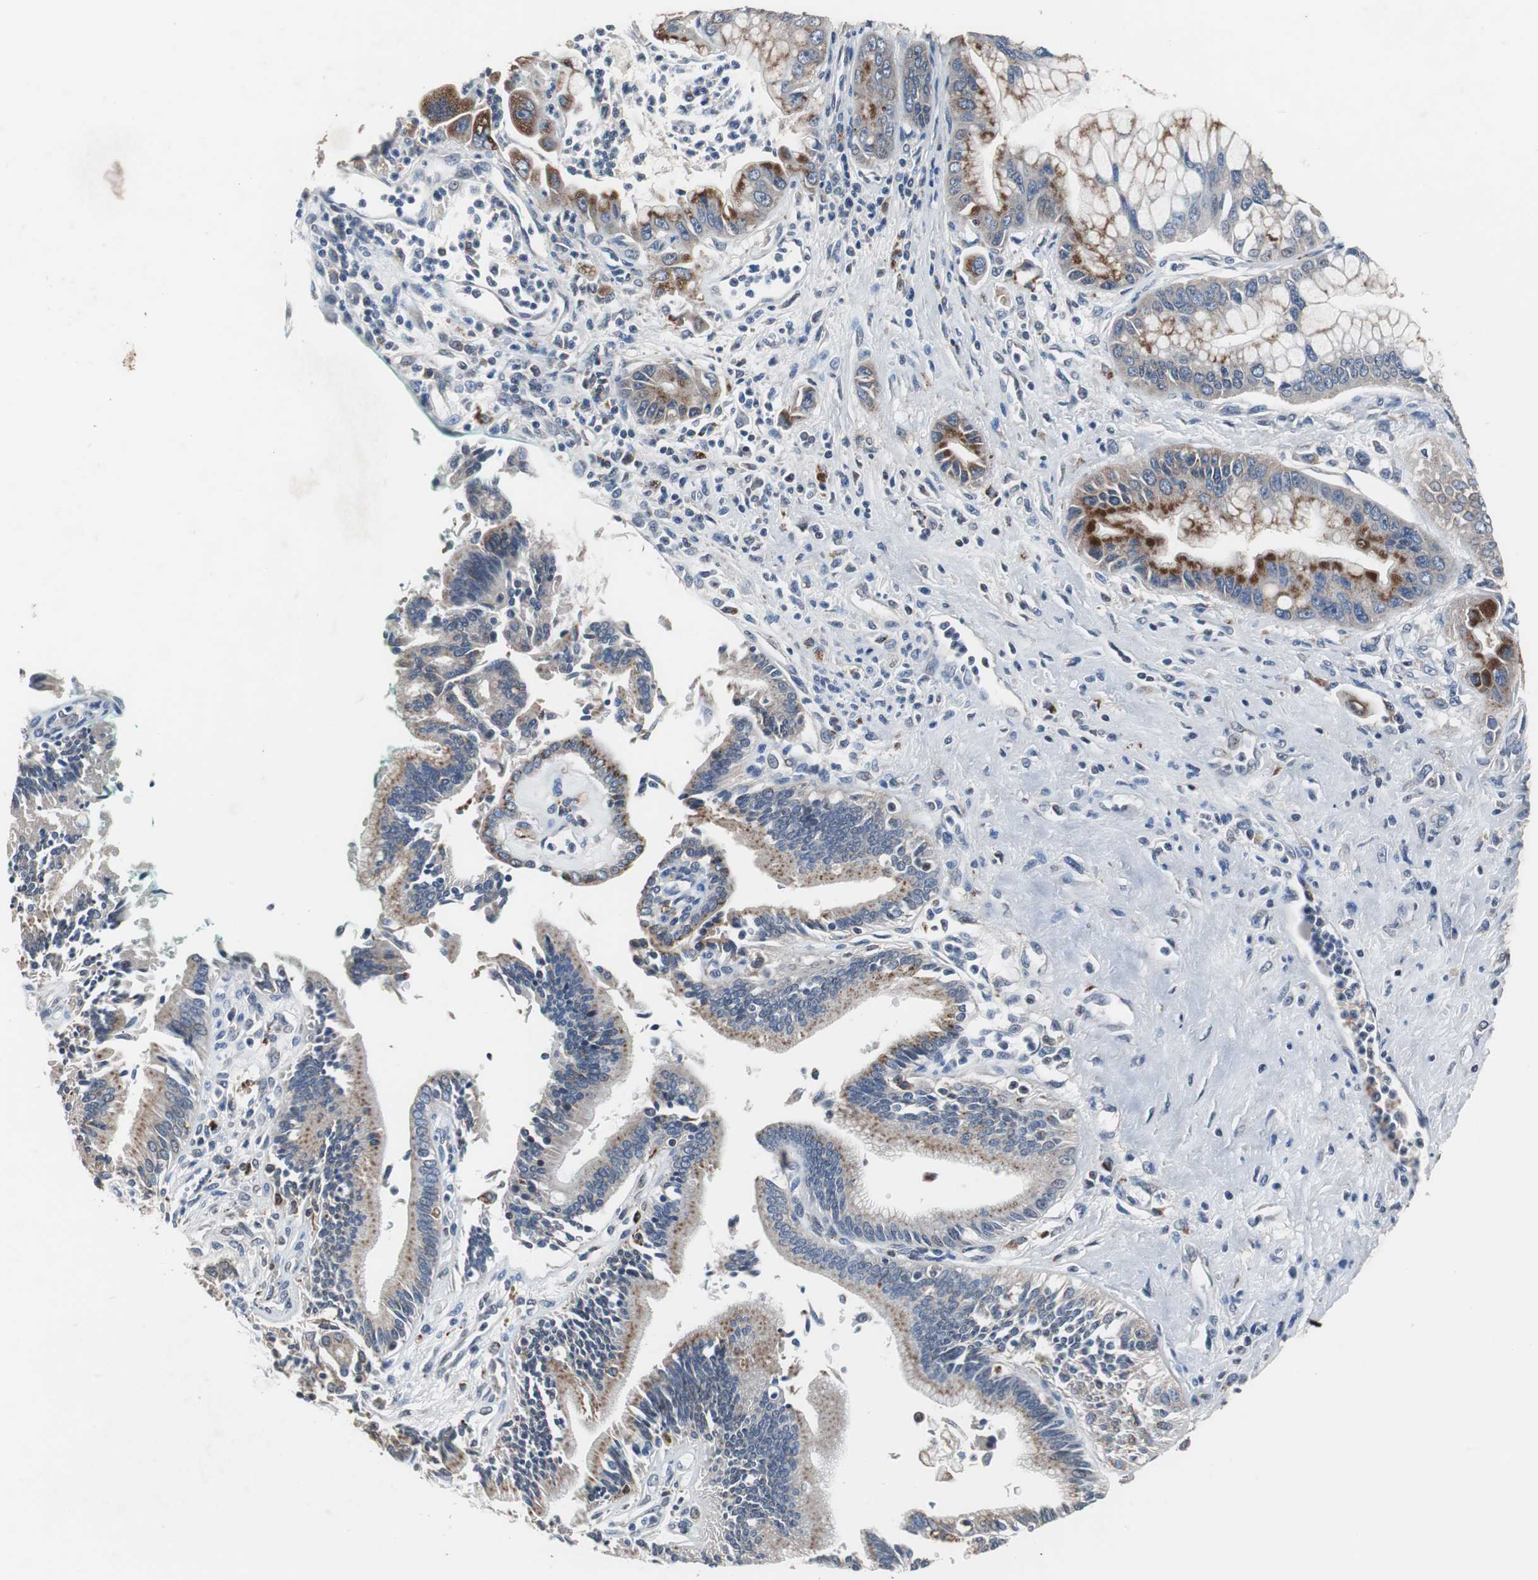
{"staining": {"intensity": "moderate", "quantity": "25%-75%", "location": "cytoplasmic/membranous"}, "tissue": "pancreatic cancer", "cell_type": "Tumor cells", "image_type": "cancer", "snomed": [{"axis": "morphology", "description": "Adenocarcinoma, NOS"}, {"axis": "topography", "description": "Pancreas"}], "caption": "Immunohistochemical staining of human pancreatic adenocarcinoma reveals moderate cytoplasmic/membranous protein expression in approximately 25%-75% of tumor cells.", "gene": "USP10", "patient": {"sex": "male", "age": 59}}